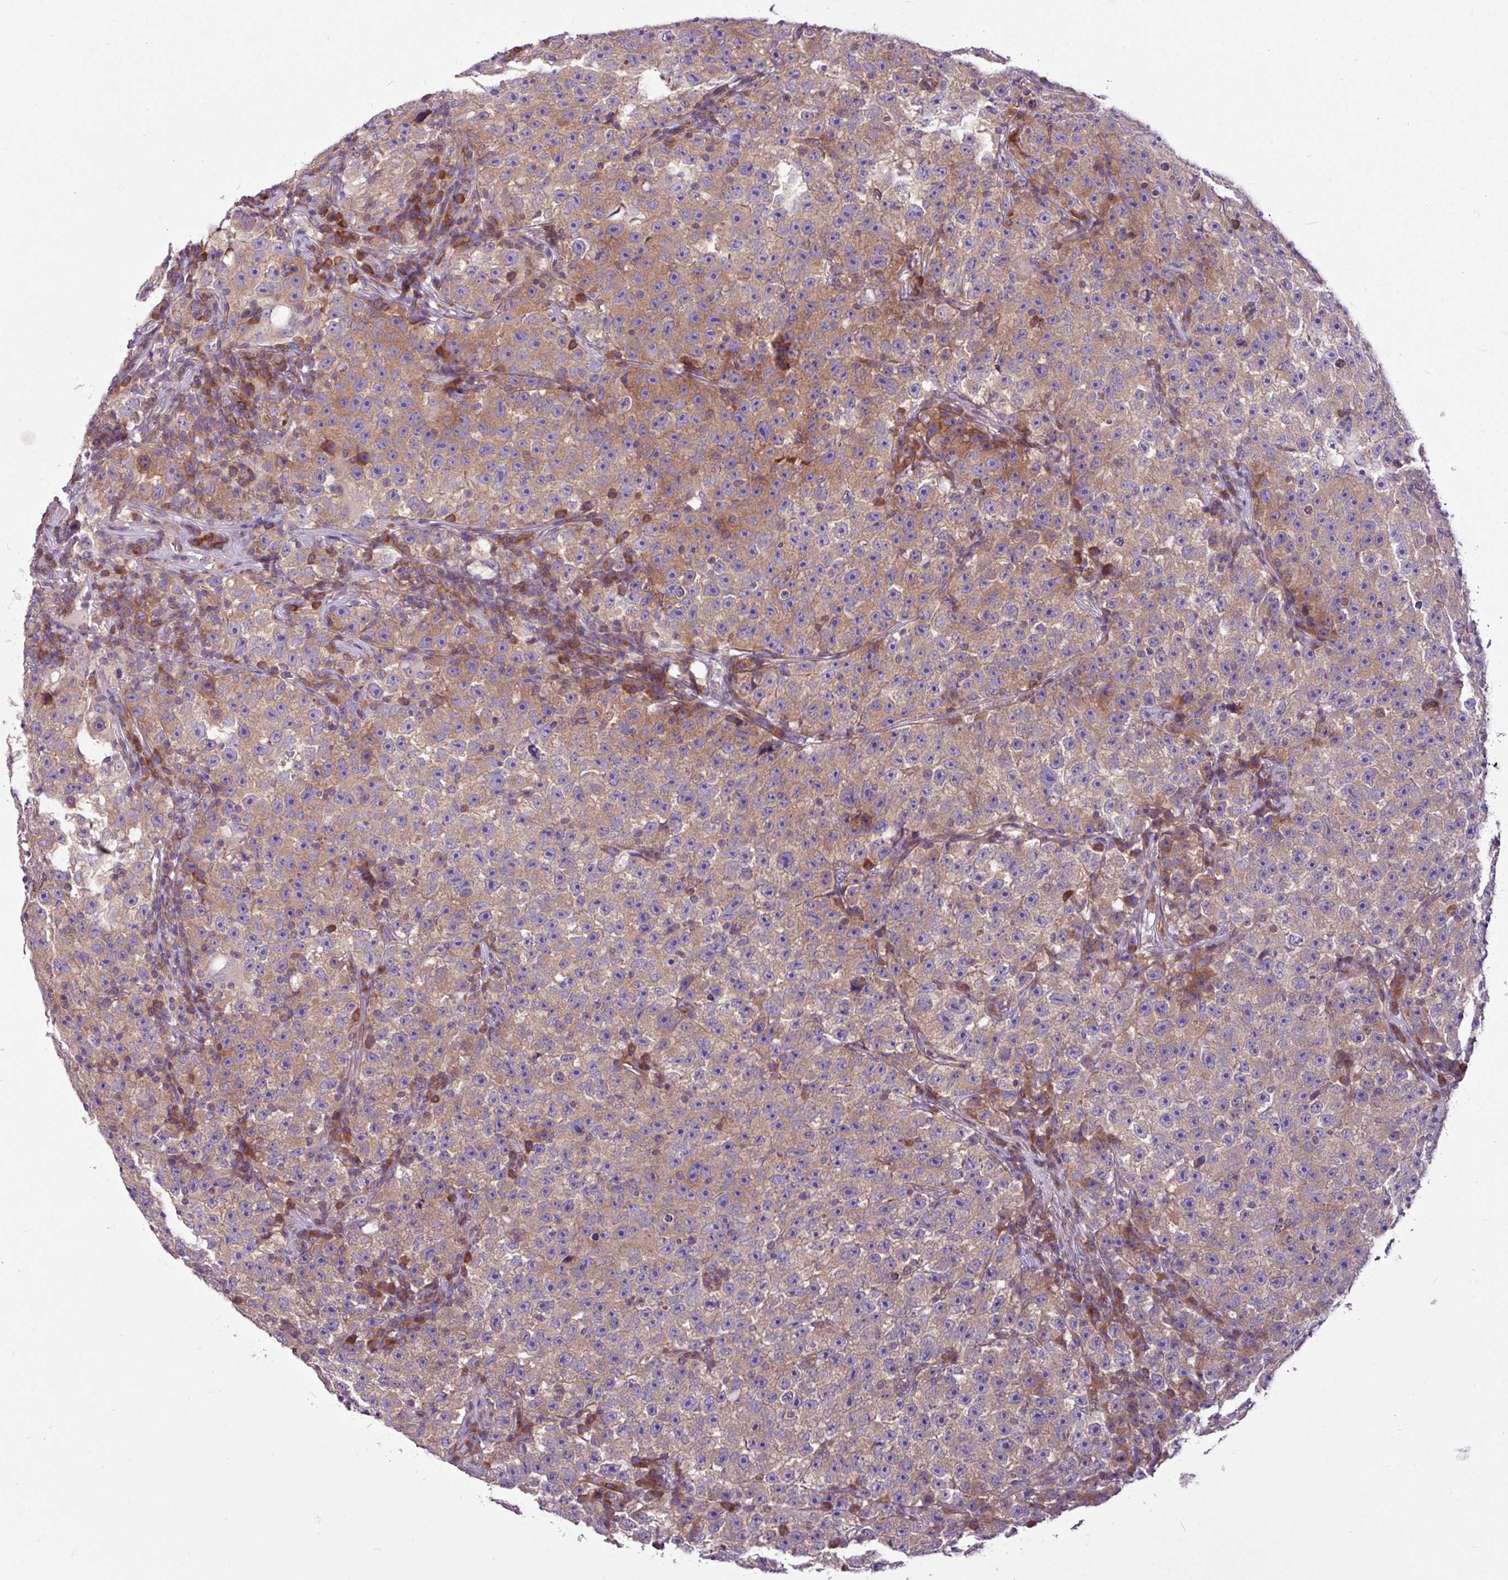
{"staining": {"intensity": "moderate", "quantity": ">75%", "location": "cytoplasmic/membranous"}, "tissue": "testis cancer", "cell_type": "Tumor cells", "image_type": "cancer", "snomed": [{"axis": "morphology", "description": "Seminoma, NOS"}, {"axis": "topography", "description": "Testis"}], "caption": "Immunohistochemistry micrograph of testis cancer (seminoma) stained for a protein (brown), which exhibits medium levels of moderate cytoplasmic/membranous staining in approximately >75% of tumor cells.", "gene": "MROH2A", "patient": {"sex": "male", "age": 22}}